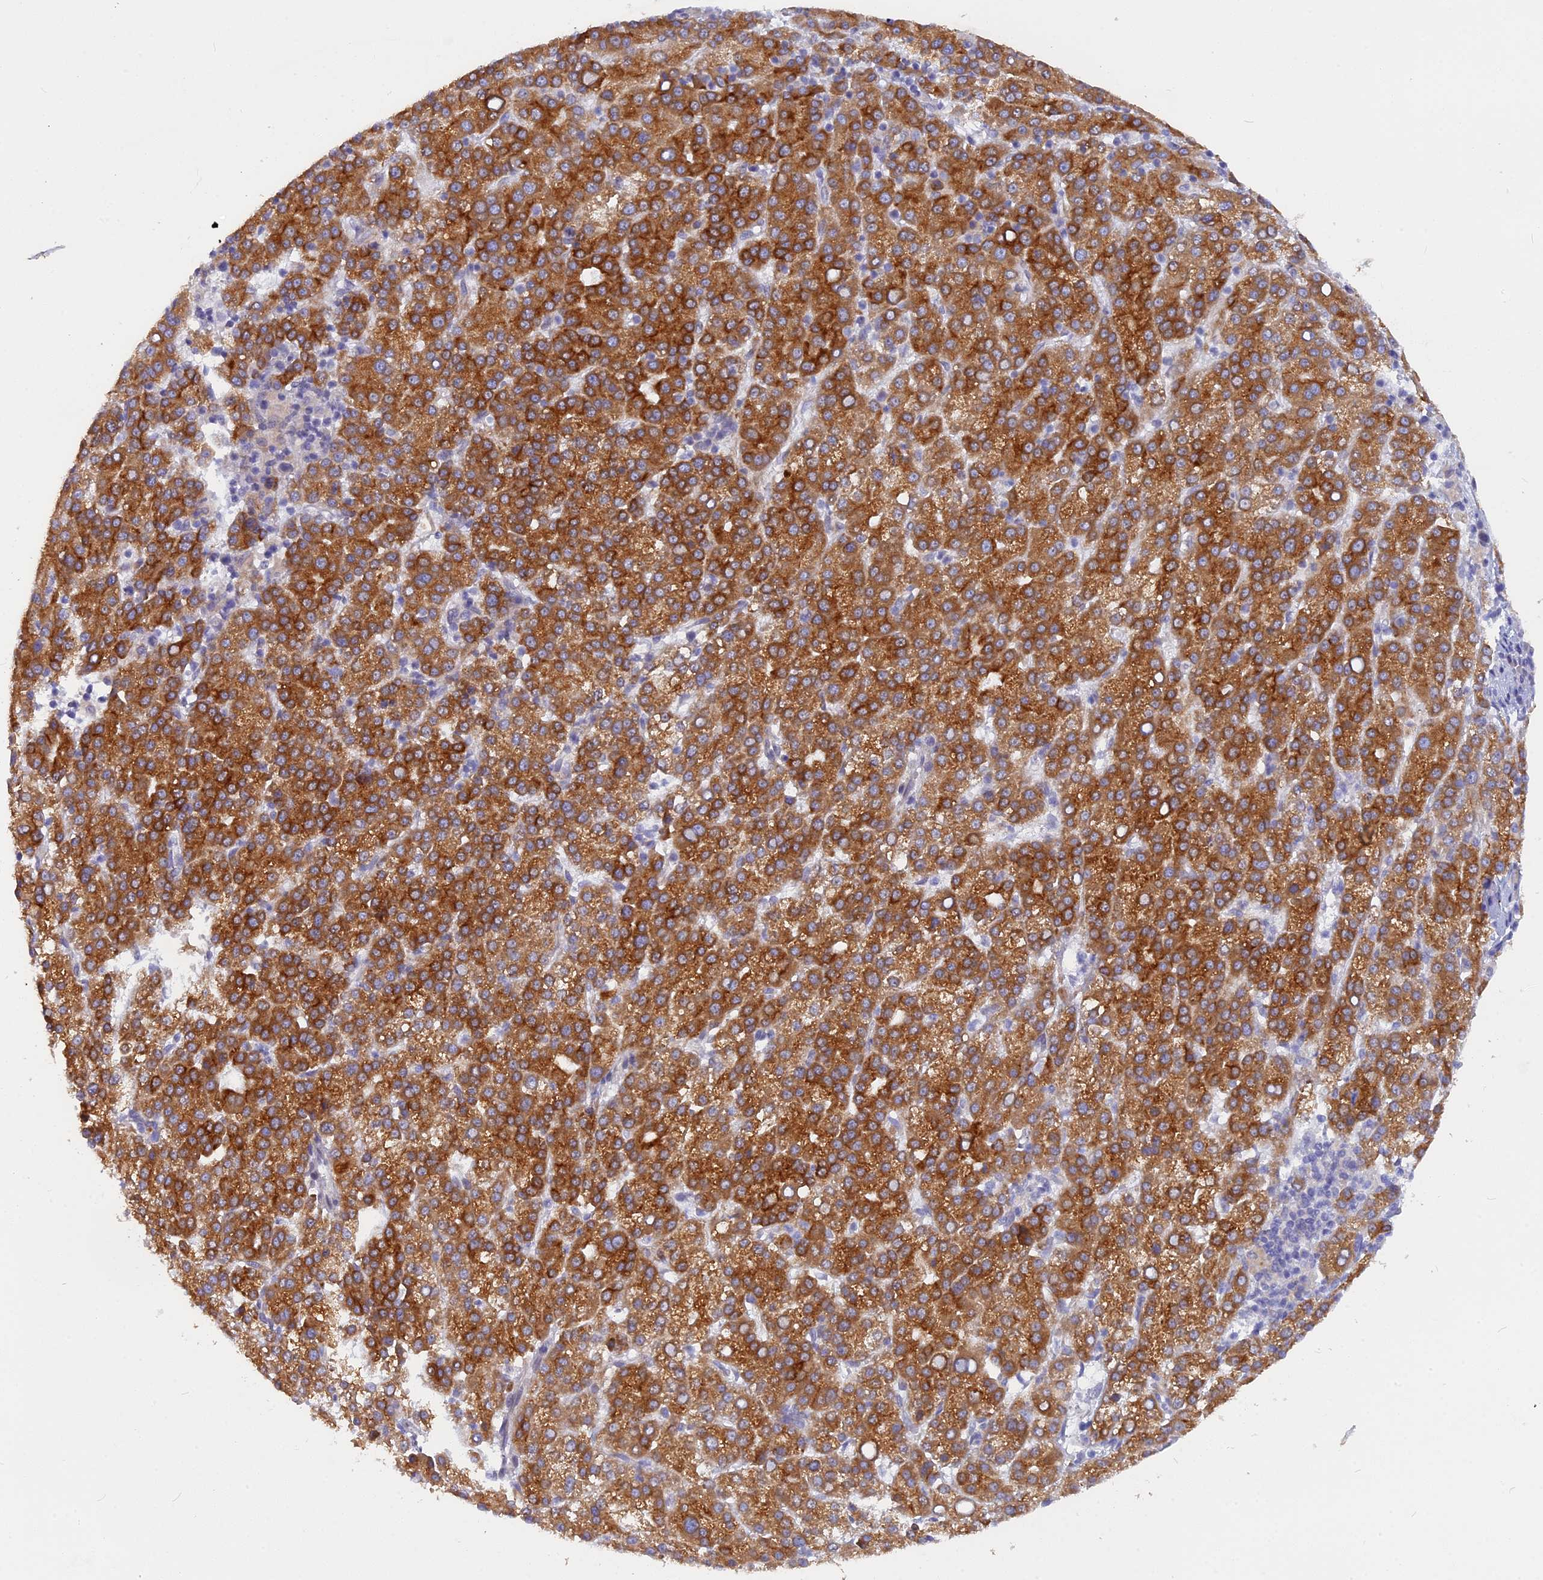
{"staining": {"intensity": "strong", "quantity": ">75%", "location": "cytoplasmic/membranous"}, "tissue": "liver cancer", "cell_type": "Tumor cells", "image_type": "cancer", "snomed": [{"axis": "morphology", "description": "Carcinoma, Hepatocellular, NOS"}, {"axis": "topography", "description": "Liver"}], "caption": "This image exhibits immunohistochemistry staining of liver hepatocellular carcinoma, with high strong cytoplasmic/membranous staining in approximately >75% of tumor cells.", "gene": "TLCD1", "patient": {"sex": "female", "age": 58}}